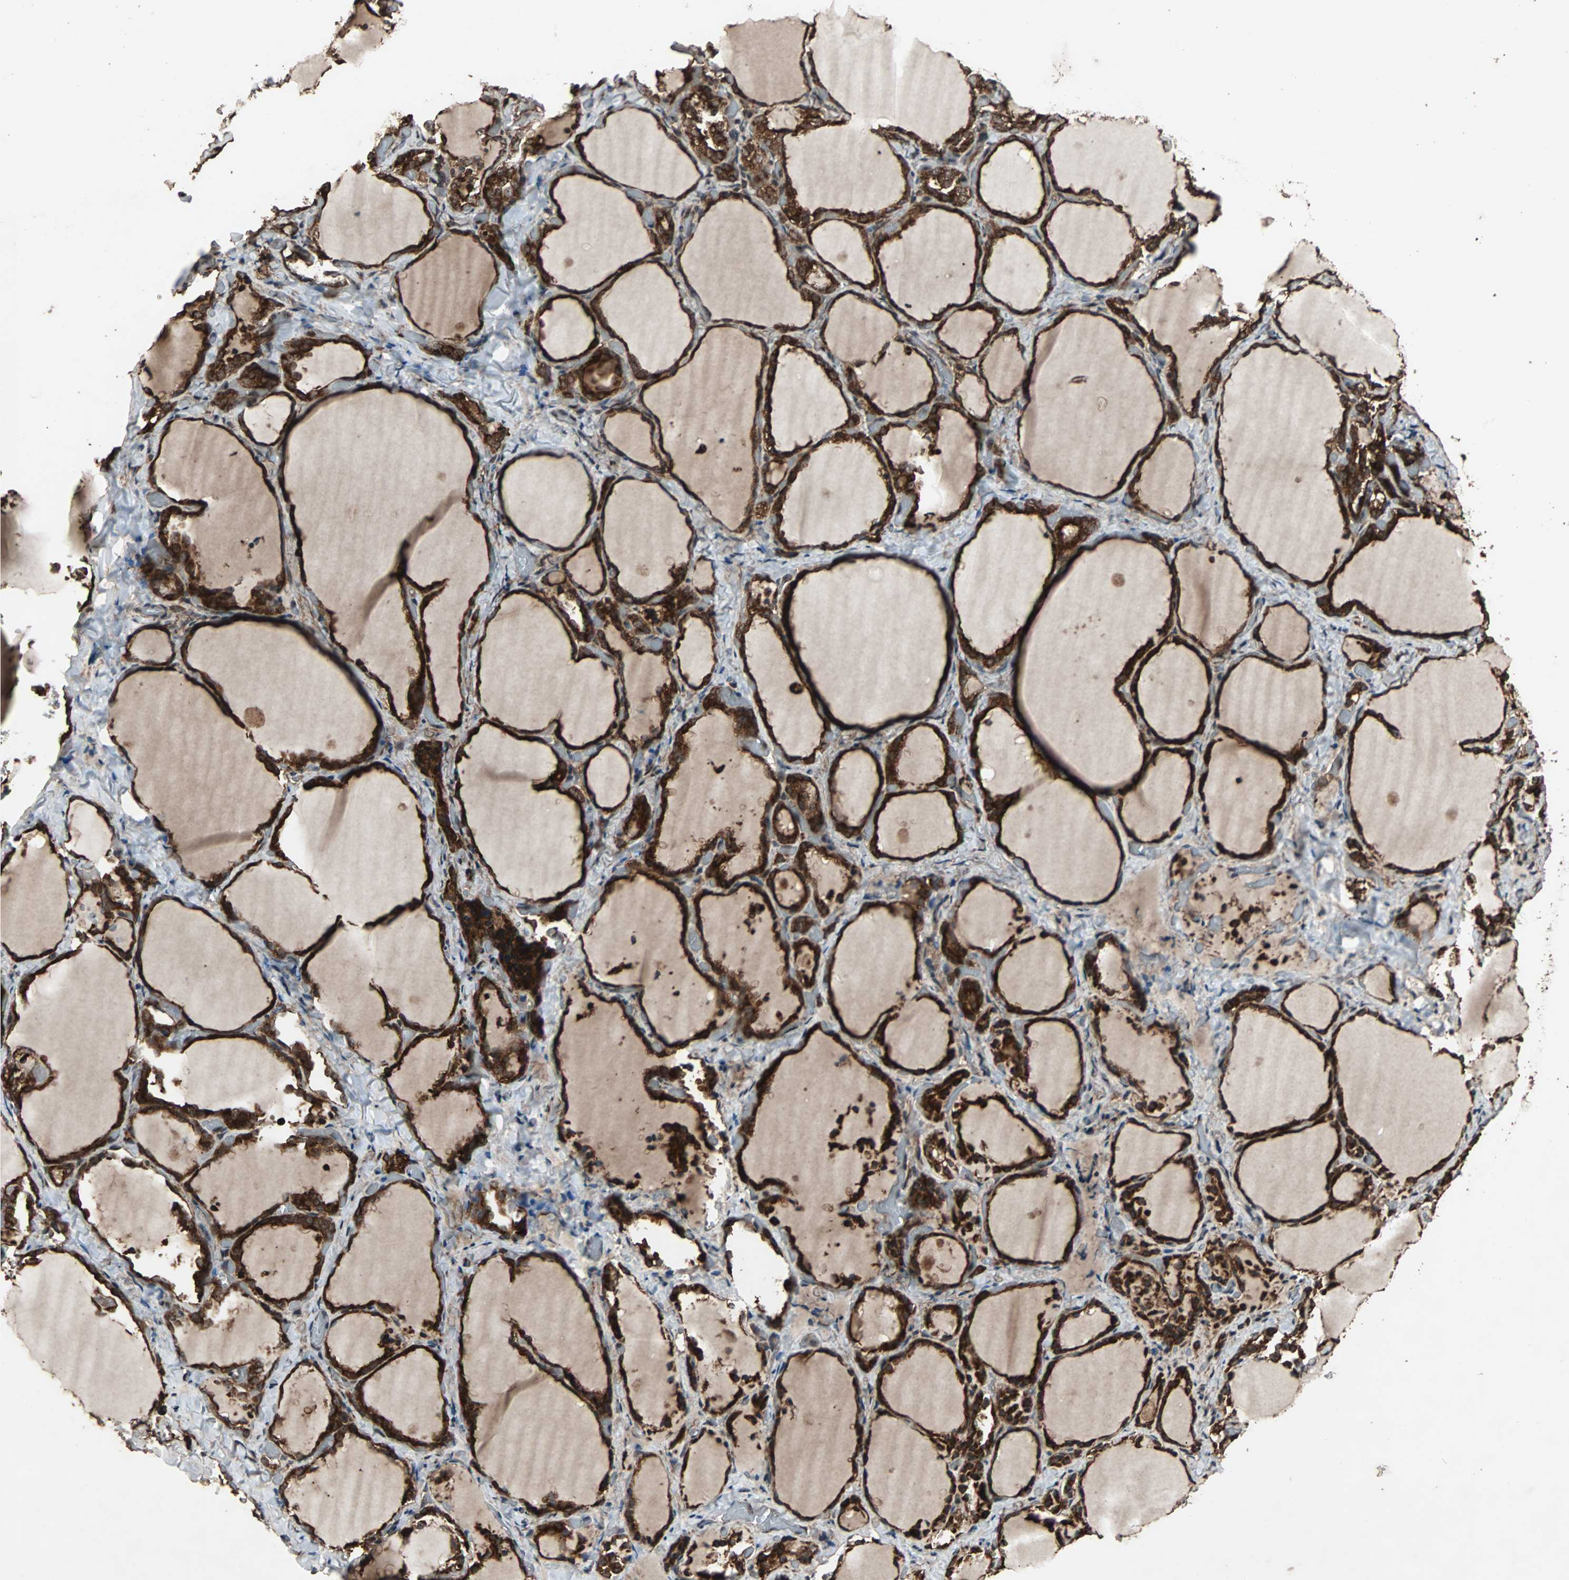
{"staining": {"intensity": "strong", "quantity": ">75%", "location": "cytoplasmic/membranous"}, "tissue": "thyroid gland", "cell_type": "Glandular cells", "image_type": "normal", "snomed": [{"axis": "morphology", "description": "Normal tissue, NOS"}, {"axis": "morphology", "description": "Papillary adenocarcinoma, NOS"}, {"axis": "topography", "description": "Thyroid gland"}], "caption": "The micrograph shows staining of normal thyroid gland, revealing strong cytoplasmic/membranous protein expression (brown color) within glandular cells.", "gene": "LAMTOR5", "patient": {"sex": "female", "age": 30}}